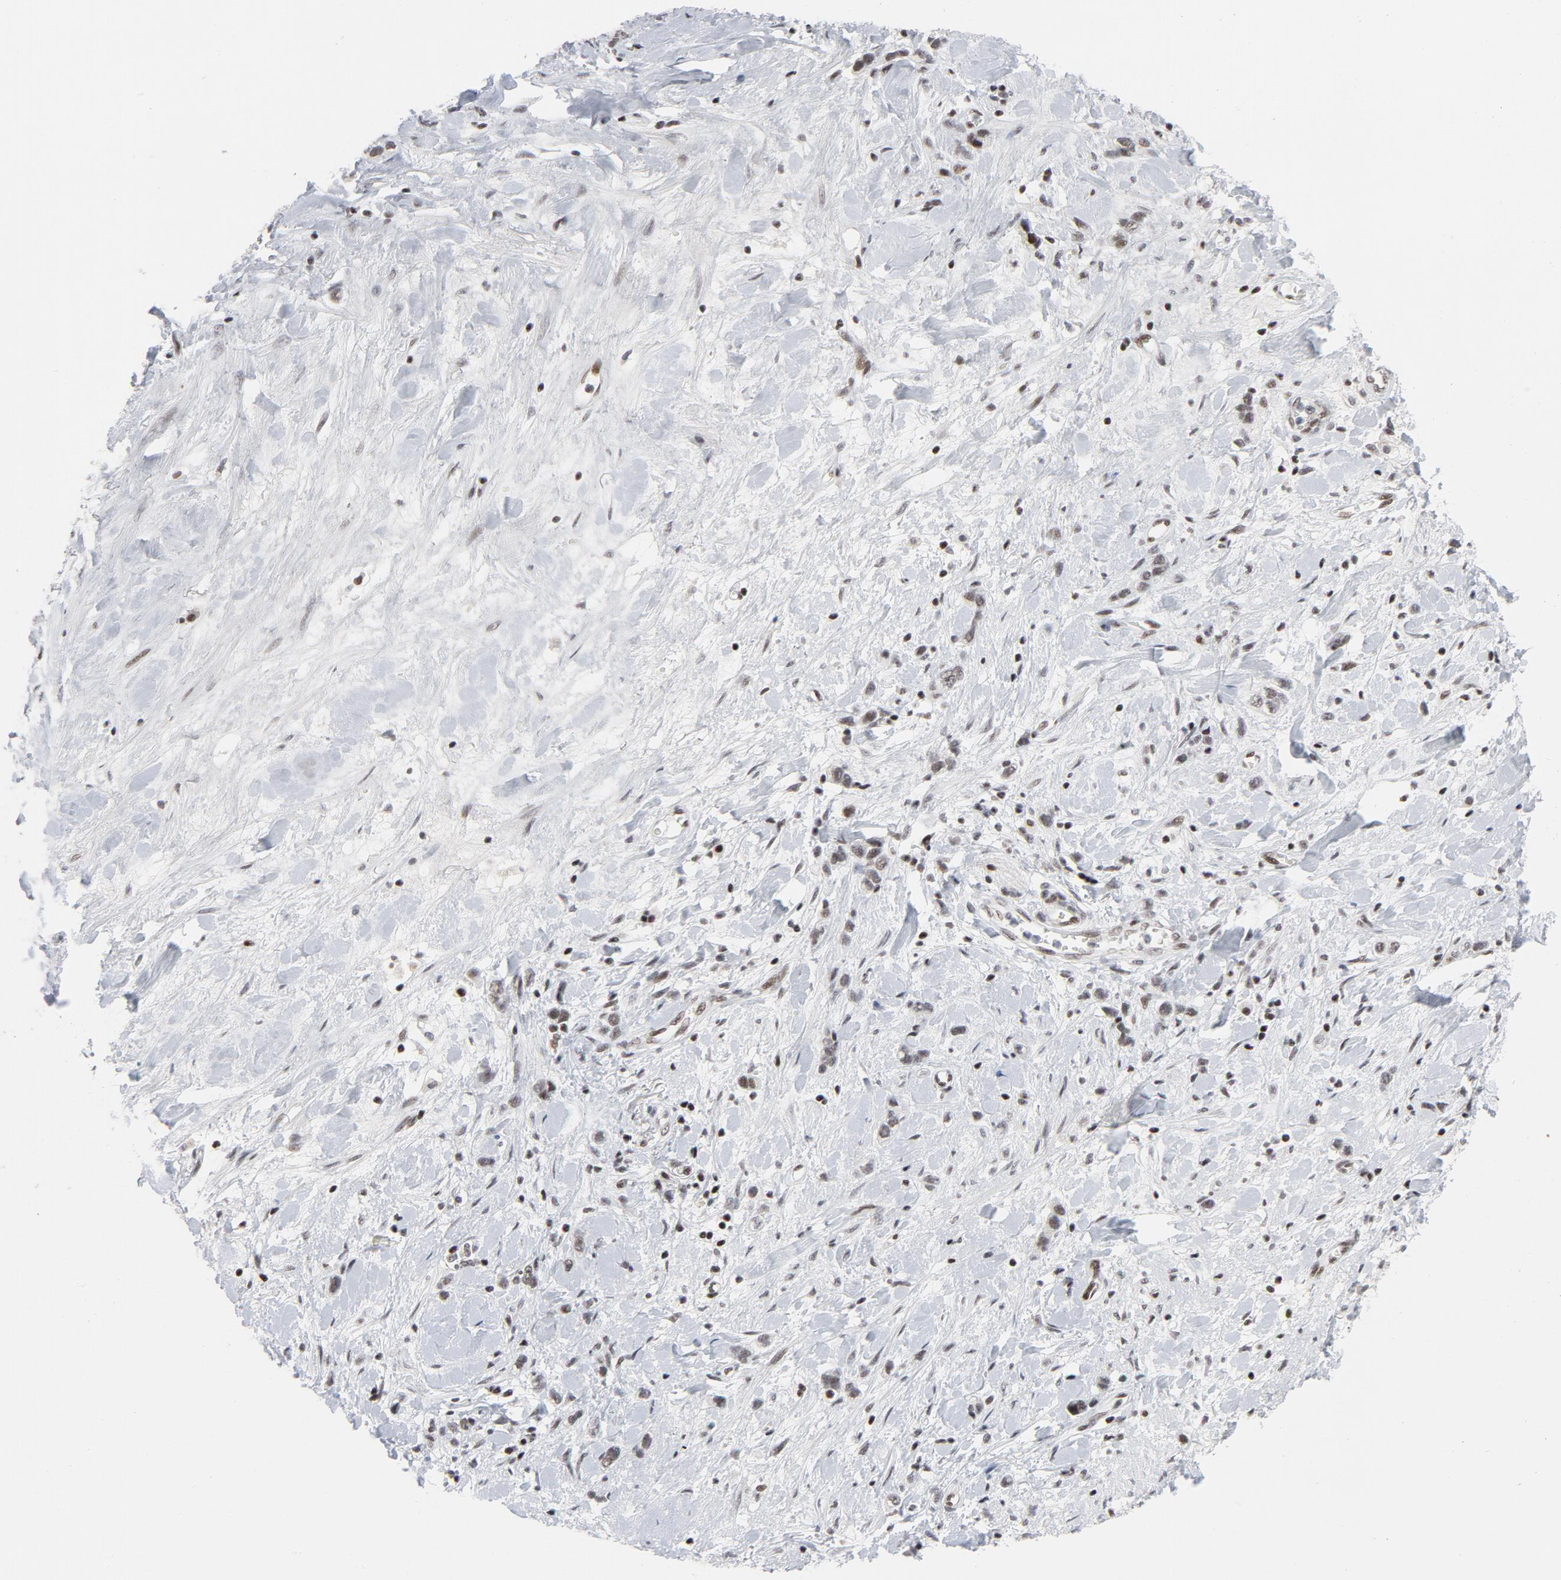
{"staining": {"intensity": "weak", "quantity": ">75%", "location": "nuclear"}, "tissue": "stomach cancer", "cell_type": "Tumor cells", "image_type": "cancer", "snomed": [{"axis": "morphology", "description": "Normal tissue, NOS"}, {"axis": "morphology", "description": "Adenocarcinoma, NOS"}, {"axis": "morphology", "description": "Adenocarcinoma, High grade"}, {"axis": "topography", "description": "Stomach, upper"}, {"axis": "topography", "description": "Stomach"}], "caption": "The photomicrograph reveals a brown stain indicating the presence of a protein in the nuclear of tumor cells in stomach adenocarcinoma (high-grade).", "gene": "GABPA", "patient": {"sex": "female", "age": 65}}